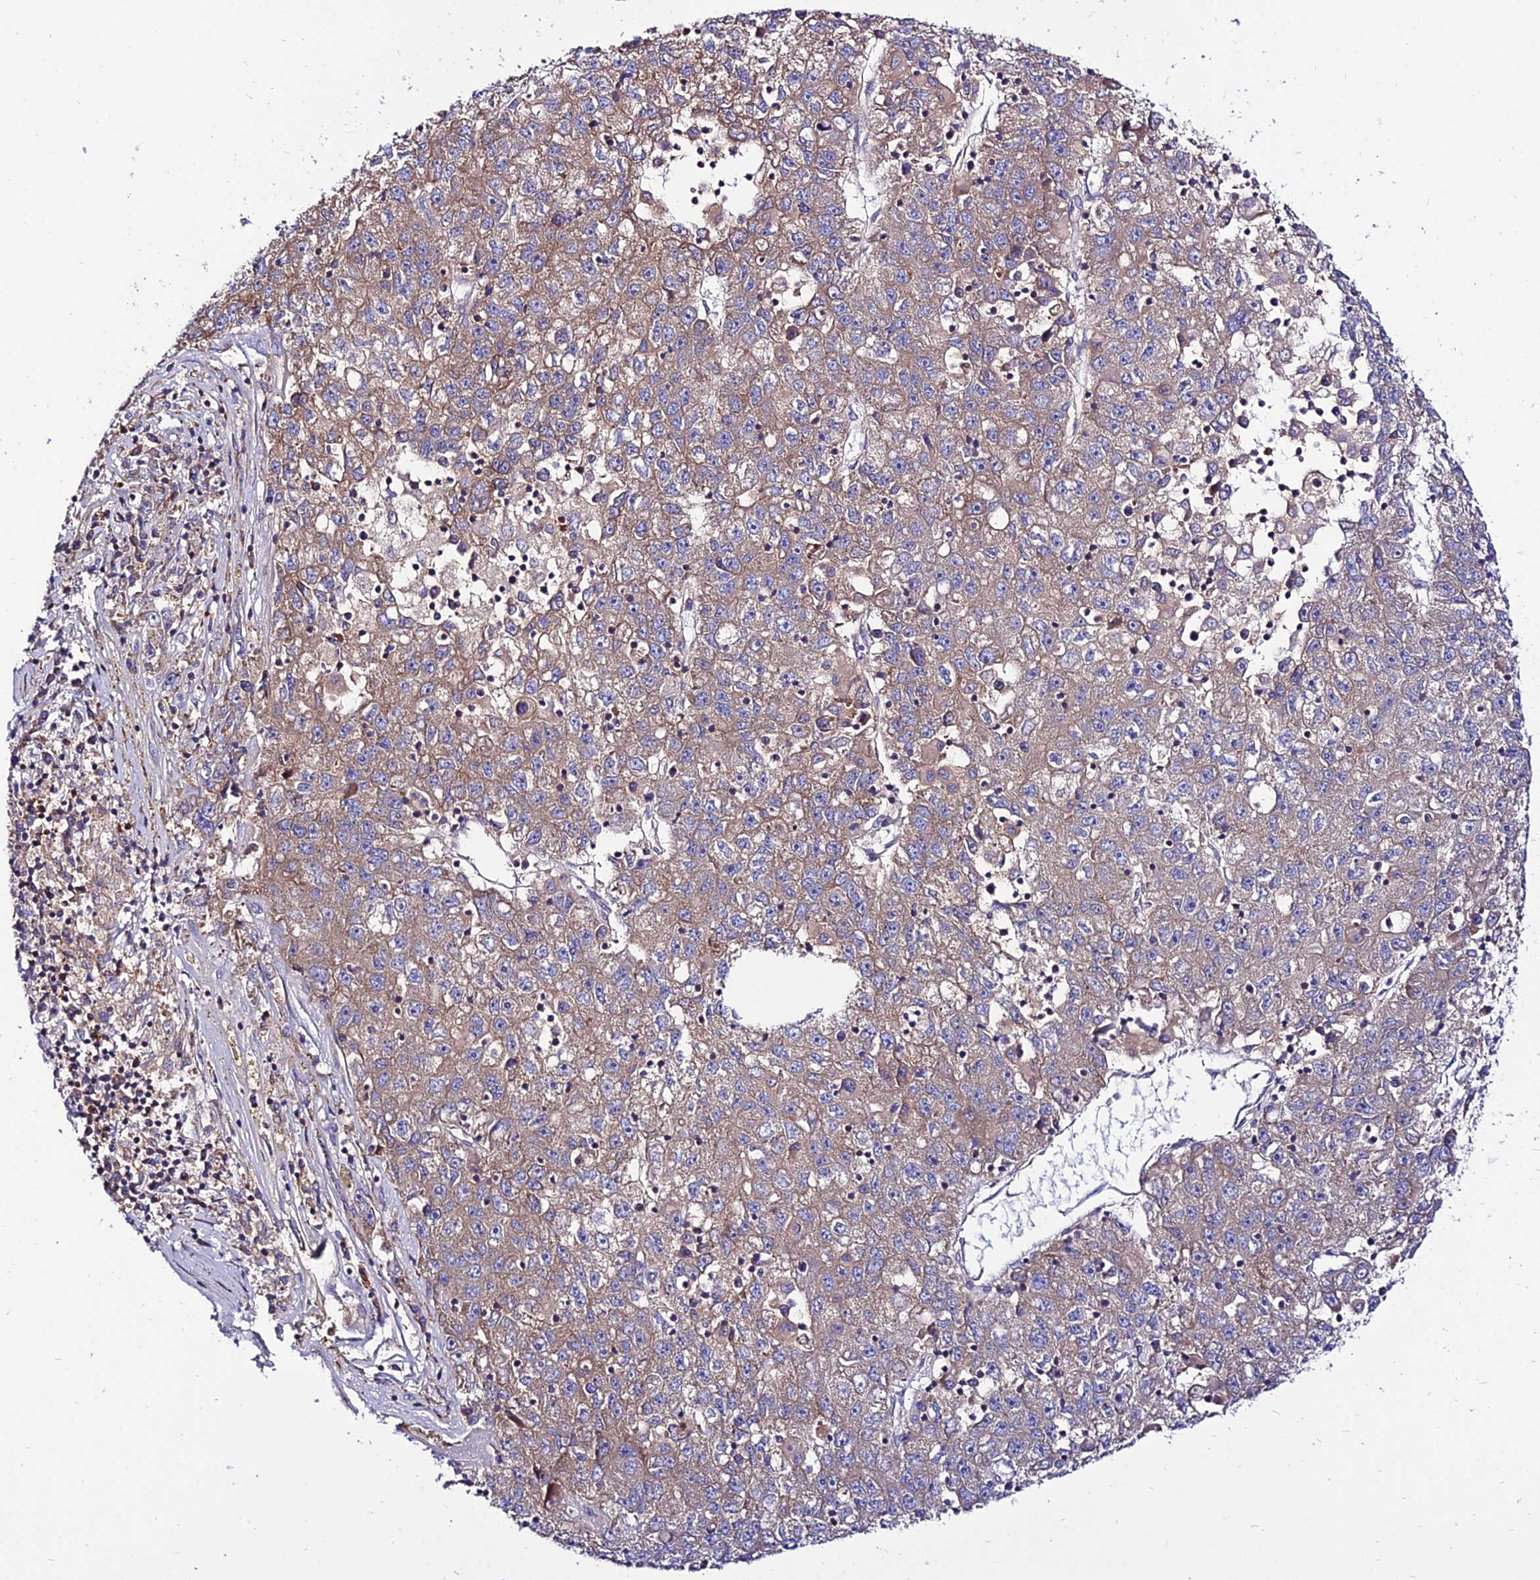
{"staining": {"intensity": "weak", "quantity": "25%-75%", "location": "cytoplasmic/membranous"}, "tissue": "liver cancer", "cell_type": "Tumor cells", "image_type": "cancer", "snomed": [{"axis": "morphology", "description": "Carcinoma, Hepatocellular, NOS"}, {"axis": "topography", "description": "Liver"}], "caption": "Protein expression by immunohistochemistry shows weak cytoplasmic/membranous positivity in approximately 25%-75% of tumor cells in hepatocellular carcinoma (liver).", "gene": "PYM1", "patient": {"sex": "male", "age": 49}}